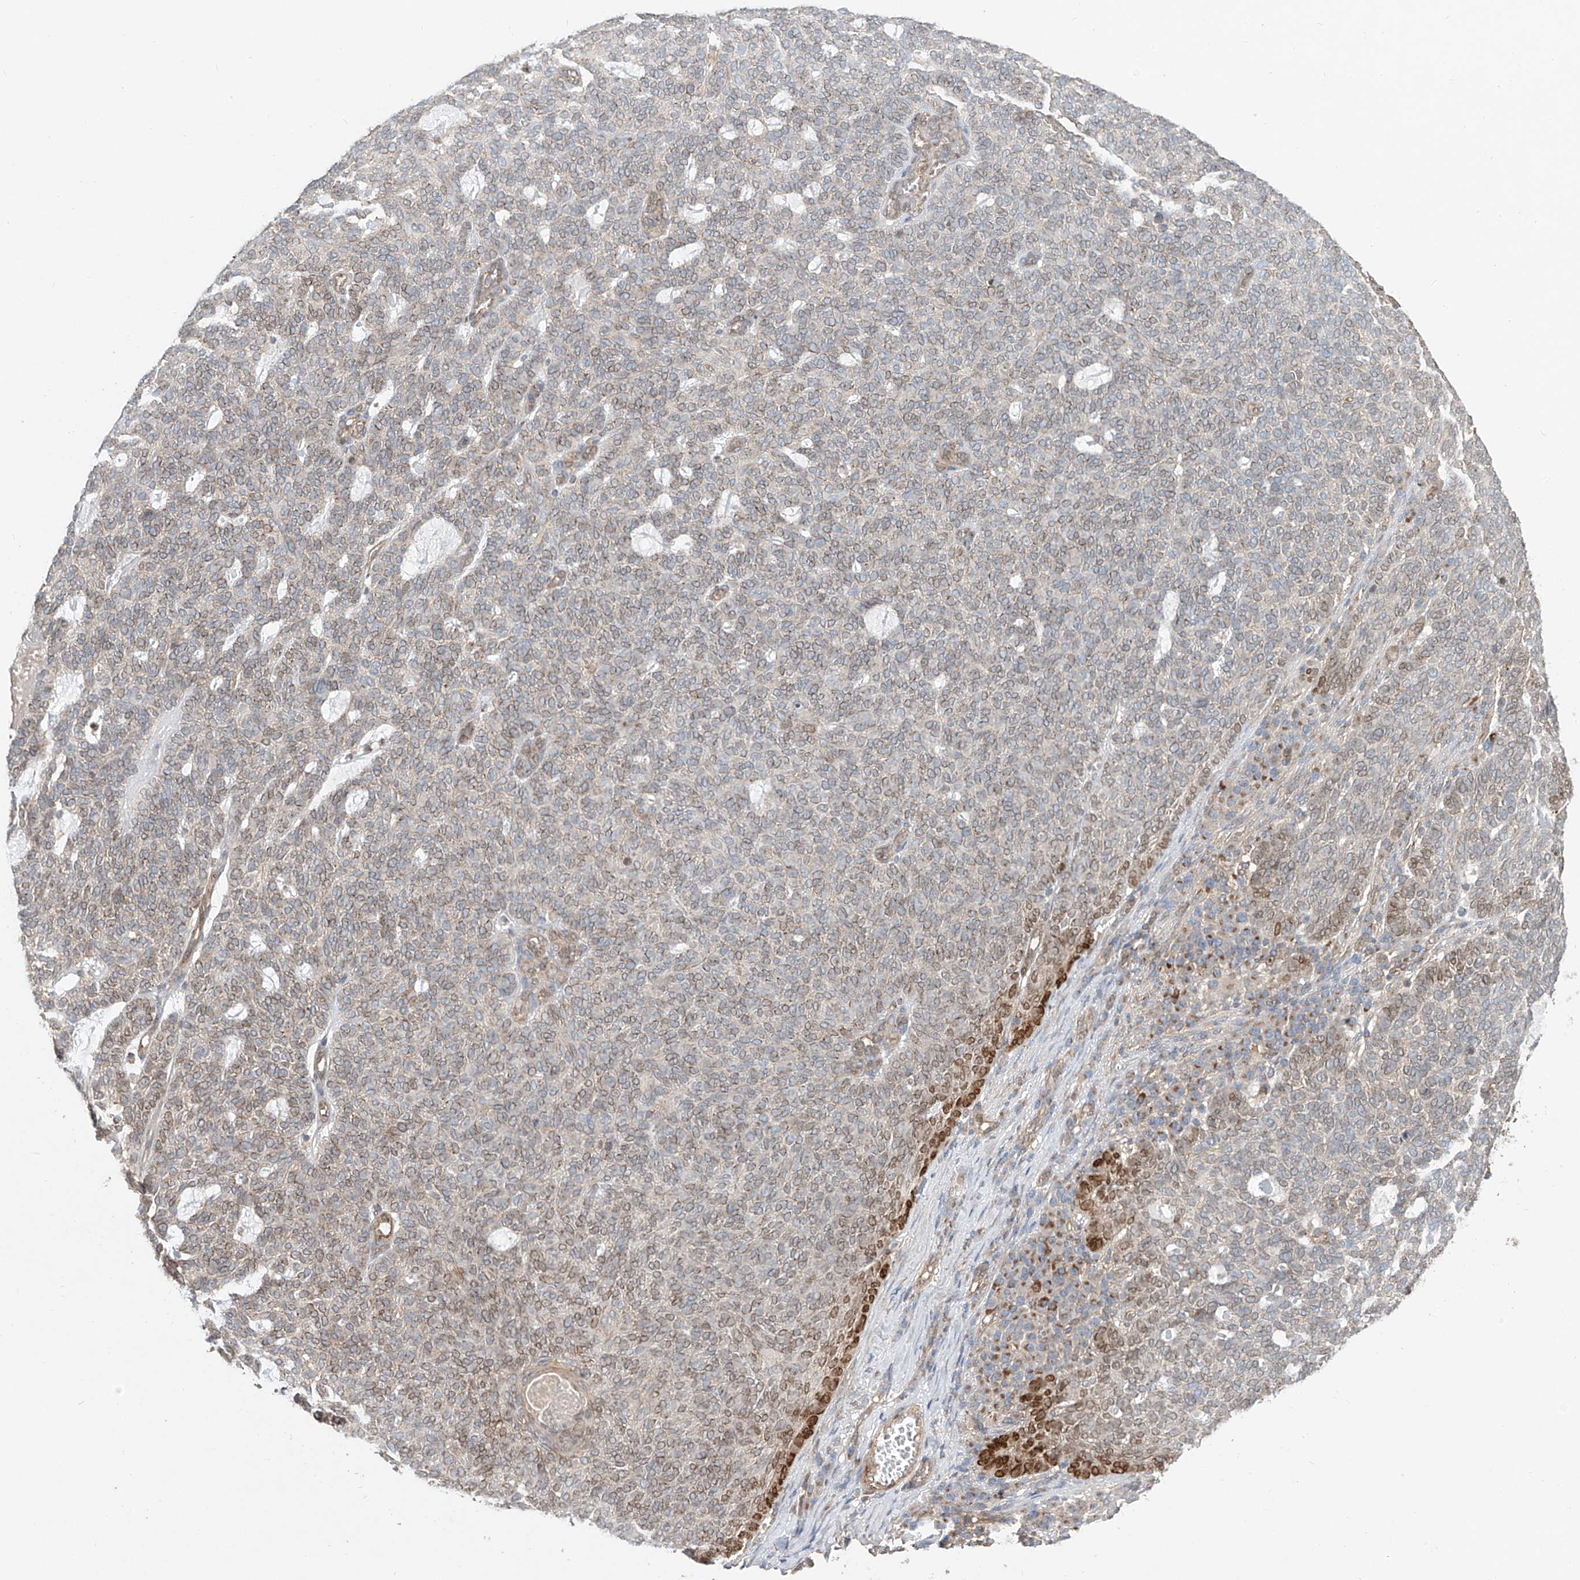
{"staining": {"intensity": "moderate", "quantity": "25%-75%", "location": "cytoplasmic/membranous,nuclear"}, "tissue": "skin cancer", "cell_type": "Tumor cells", "image_type": "cancer", "snomed": [{"axis": "morphology", "description": "Squamous cell carcinoma, NOS"}, {"axis": "topography", "description": "Skin"}], "caption": "Protein positivity by IHC reveals moderate cytoplasmic/membranous and nuclear staining in approximately 25%-75% of tumor cells in skin cancer. (IHC, brightfield microscopy, high magnification).", "gene": "CUX1", "patient": {"sex": "female", "age": 90}}